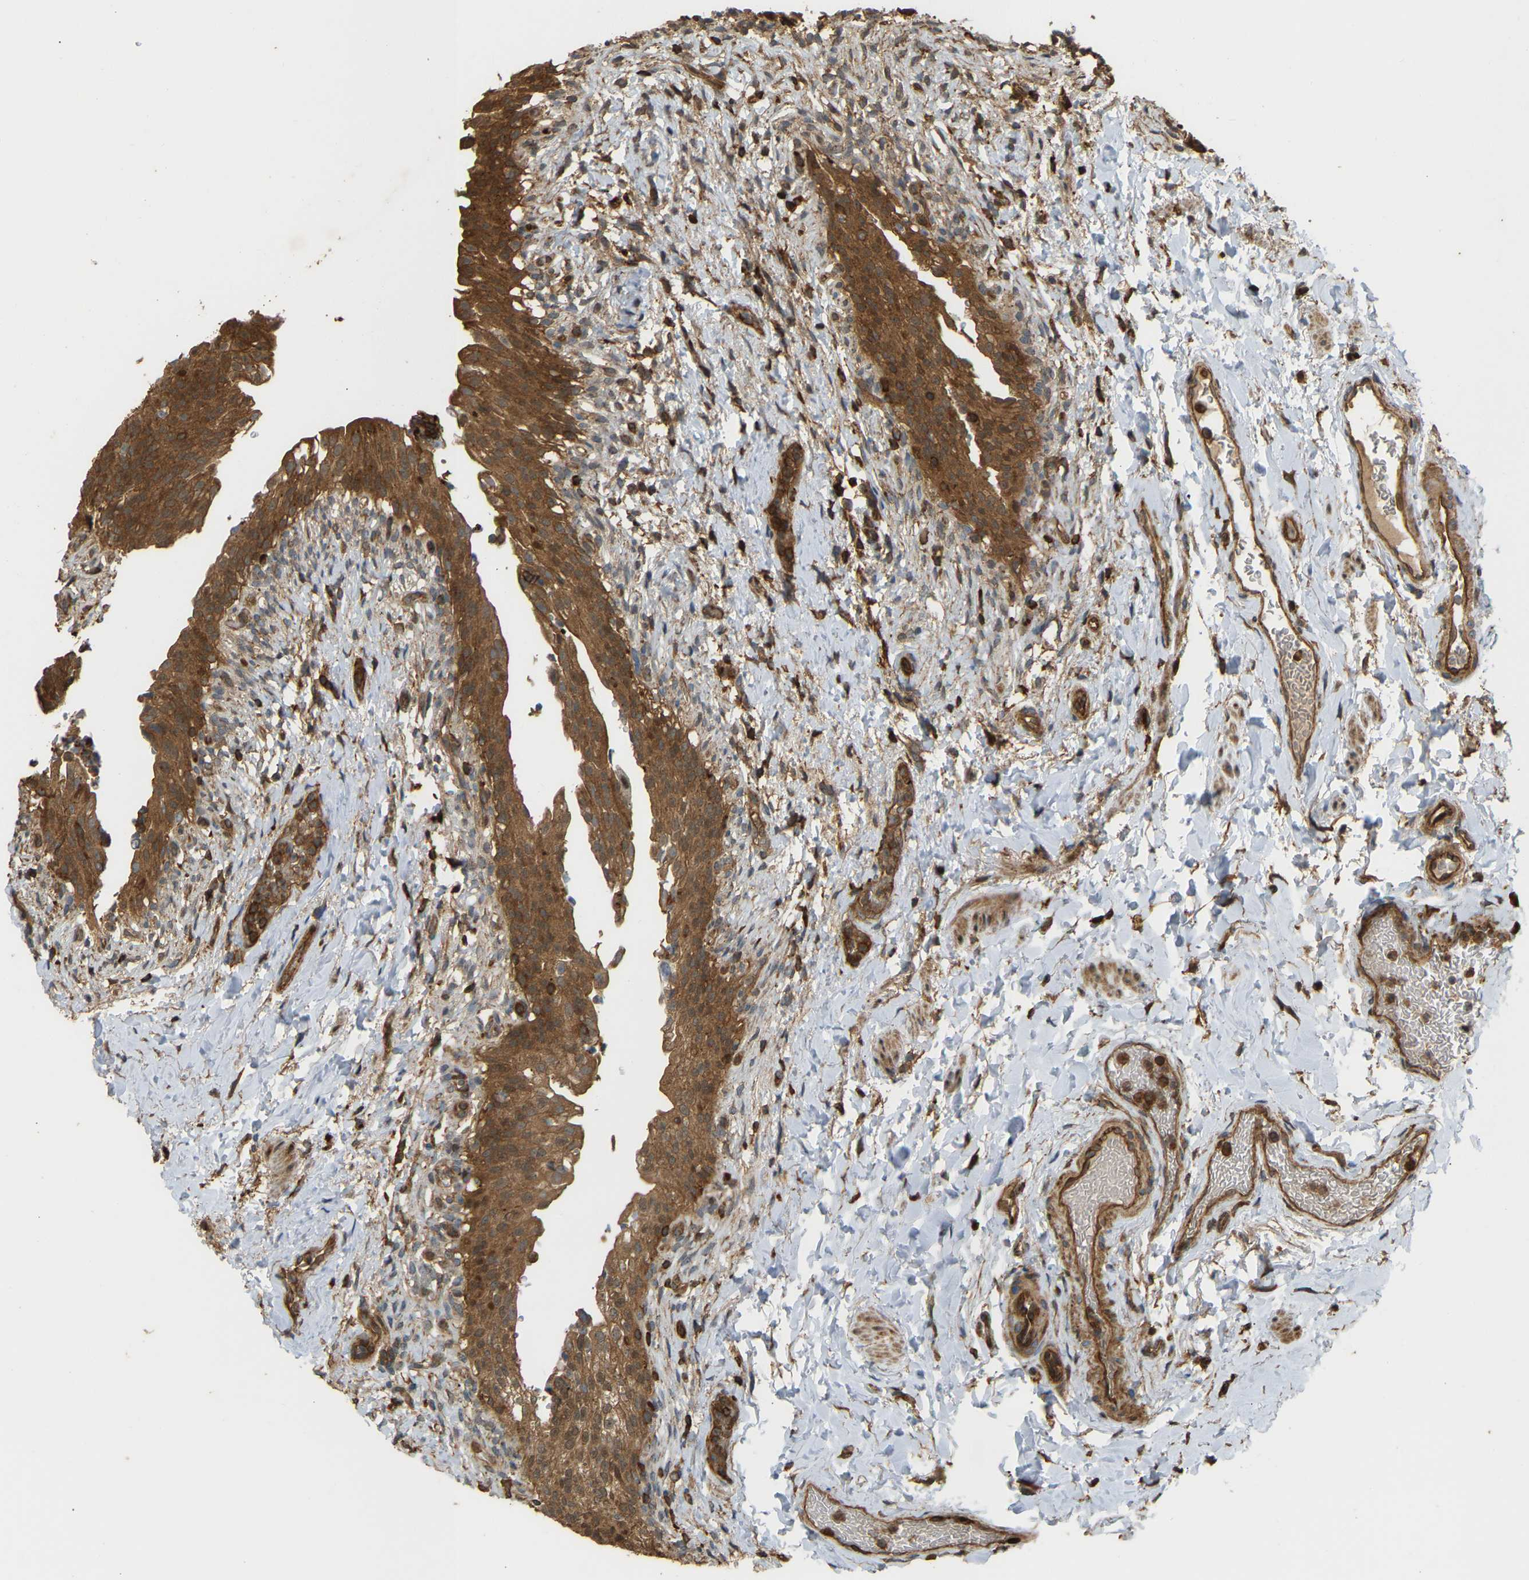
{"staining": {"intensity": "strong", "quantity": ">75%", "location": "cytoplasmic/membranous"}, "tissue": "urinary bladder", "cell_type": "Urothelial cells", "image_type": "normal", "snomed": [{"axis": "morphology", "description": "Normal tissue, NOS"}, {"axis": "topography", "description": "Urinary bladder"}], "caption": "Urothelial cells demonstrate high levels of strong cytoplasmic/membranous expression in about >75% of cells in normal human urinary bladder. (DAB (3,3'-diaminobenzidine) = brown stain, brightfield microscopy at high magnification).", "gene": "ENSG00000282218", "patient": {"sex": "female", "age": 60}}